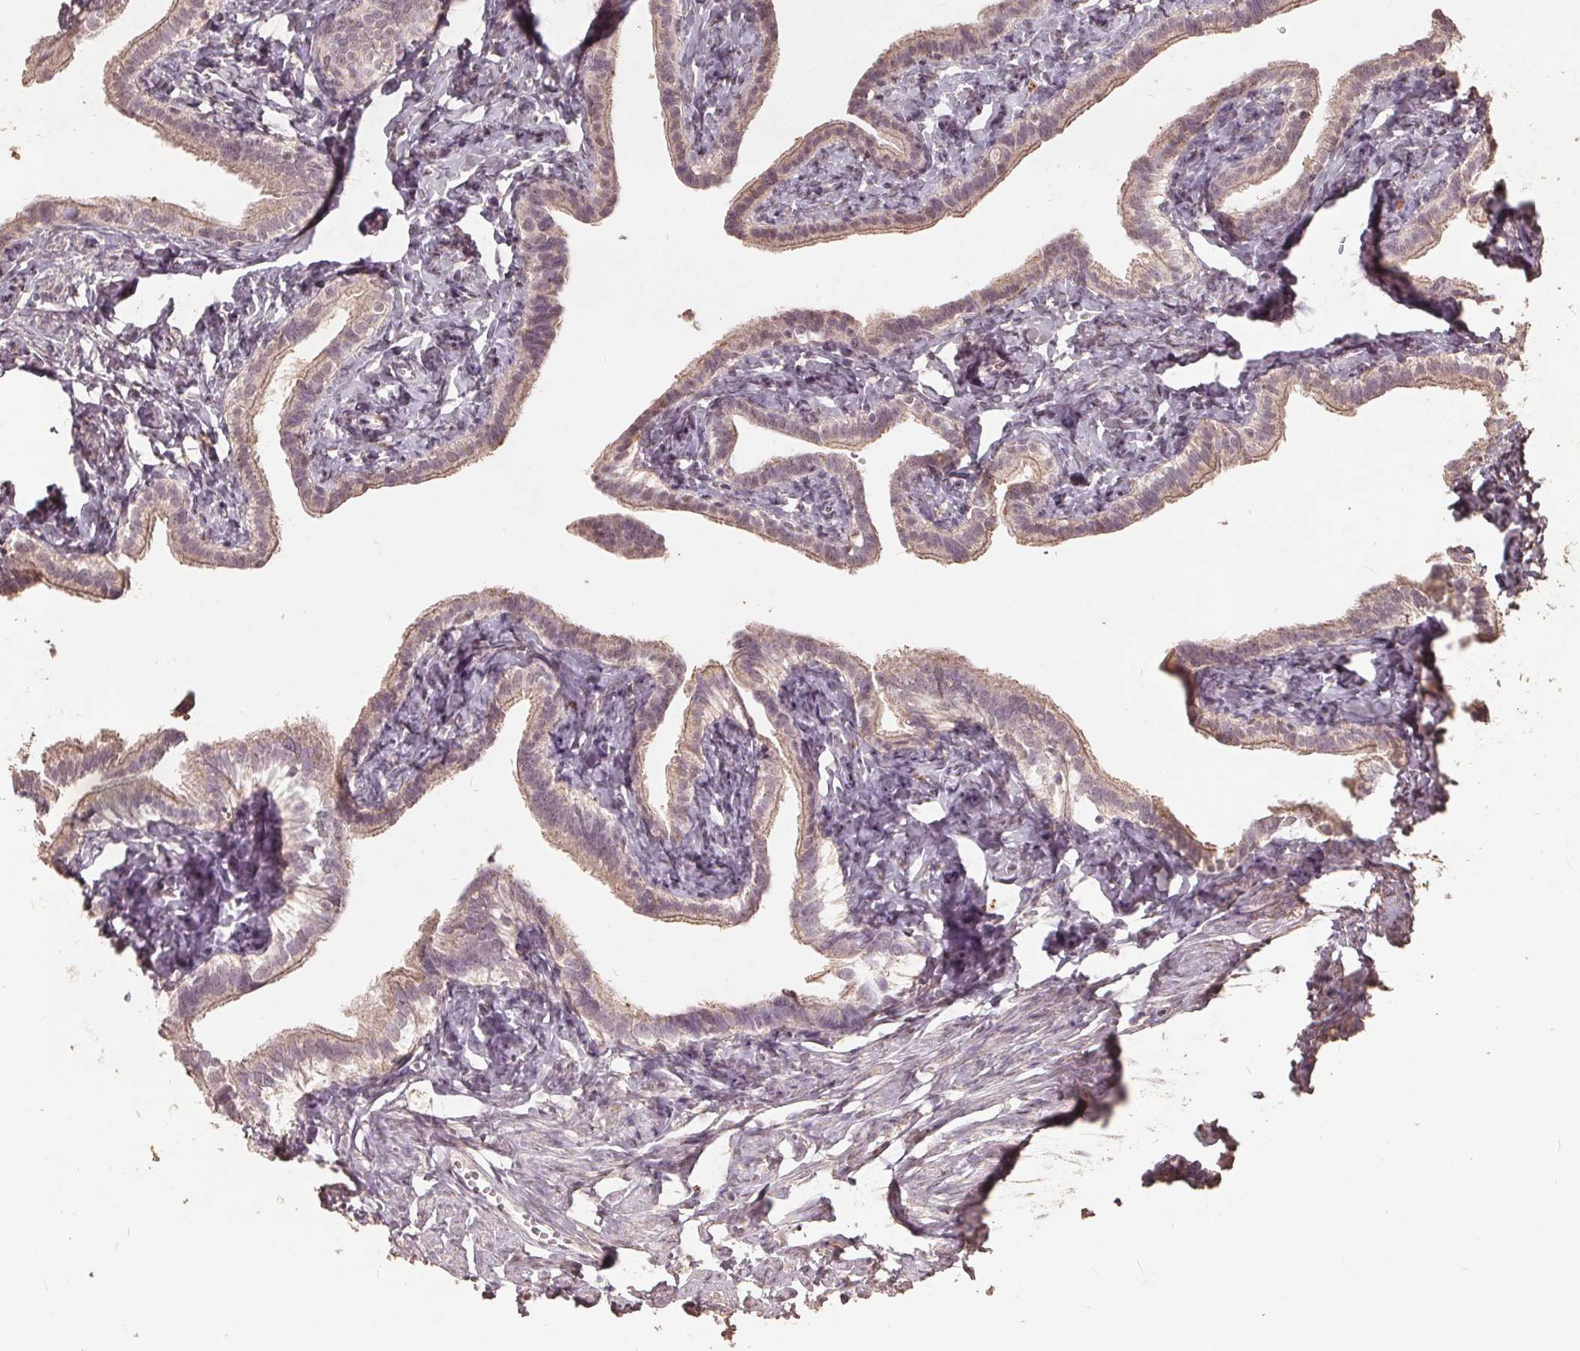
{"staining": {"intensity": "weak", "quantity": "<25%", "location": "nuclear"}, "tissue": "fallopian tube", "cell_type": "Glandular cells", "image_type": "normal", "snomed": [{"axis": "morphology", "description": "Normal tissue, NOS"}, {"axis": "topography", "description": "Fallopian tube"}], "caption": "A high-resolution micrograph shows IHC staining of benign fallopian tube, which shows no significant expression in glandular cells. (Stains: DAB immunohistochemistry with hematoxylin counter stain, Microscopy: brightfield microscopy at high magnification).", "gene": "DSG3", "patient": {"sex": "female", "age": 41}}